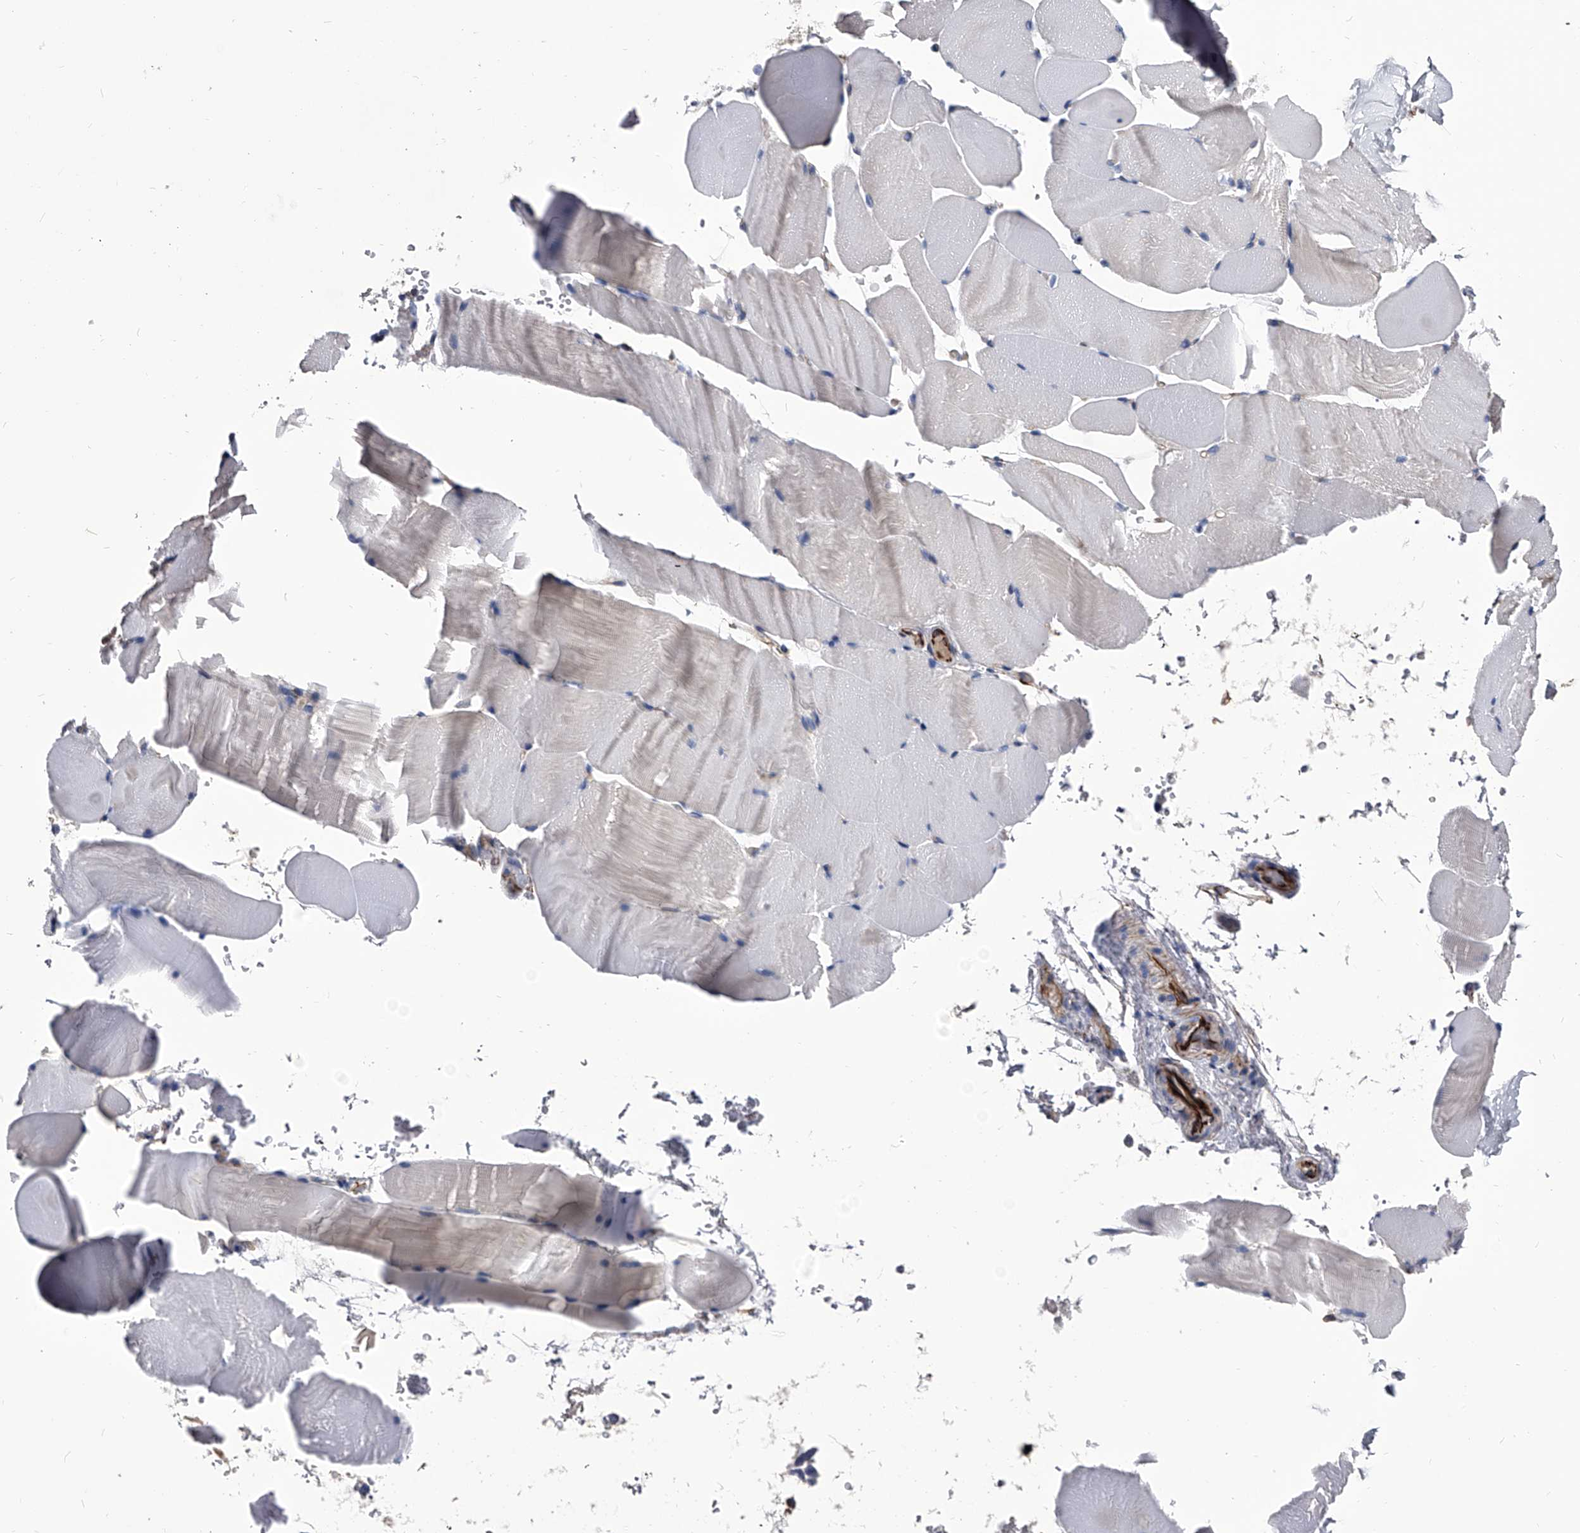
{"staining": {"intensity": "negative", "quantity": "none", "location": "none"}, "tissue": "skeletal muscle", "cell_type": "Myocytes", "image_type": "normal", "snomed": [{"axis": "morphology", "description": "Normal tissue, NOS"}, {"axis": "topography", "description": "Skeletal muscle"}, {"axis": "topography", "description": "Parathyroid gland"}], "caption": "IHC photomicrograph of normal skeletal muscle stained for a protein (brown), which reveals no expression in myocytes.", "gene": "EFCAB7", "patient": {"sex": "female", "age": 37}}